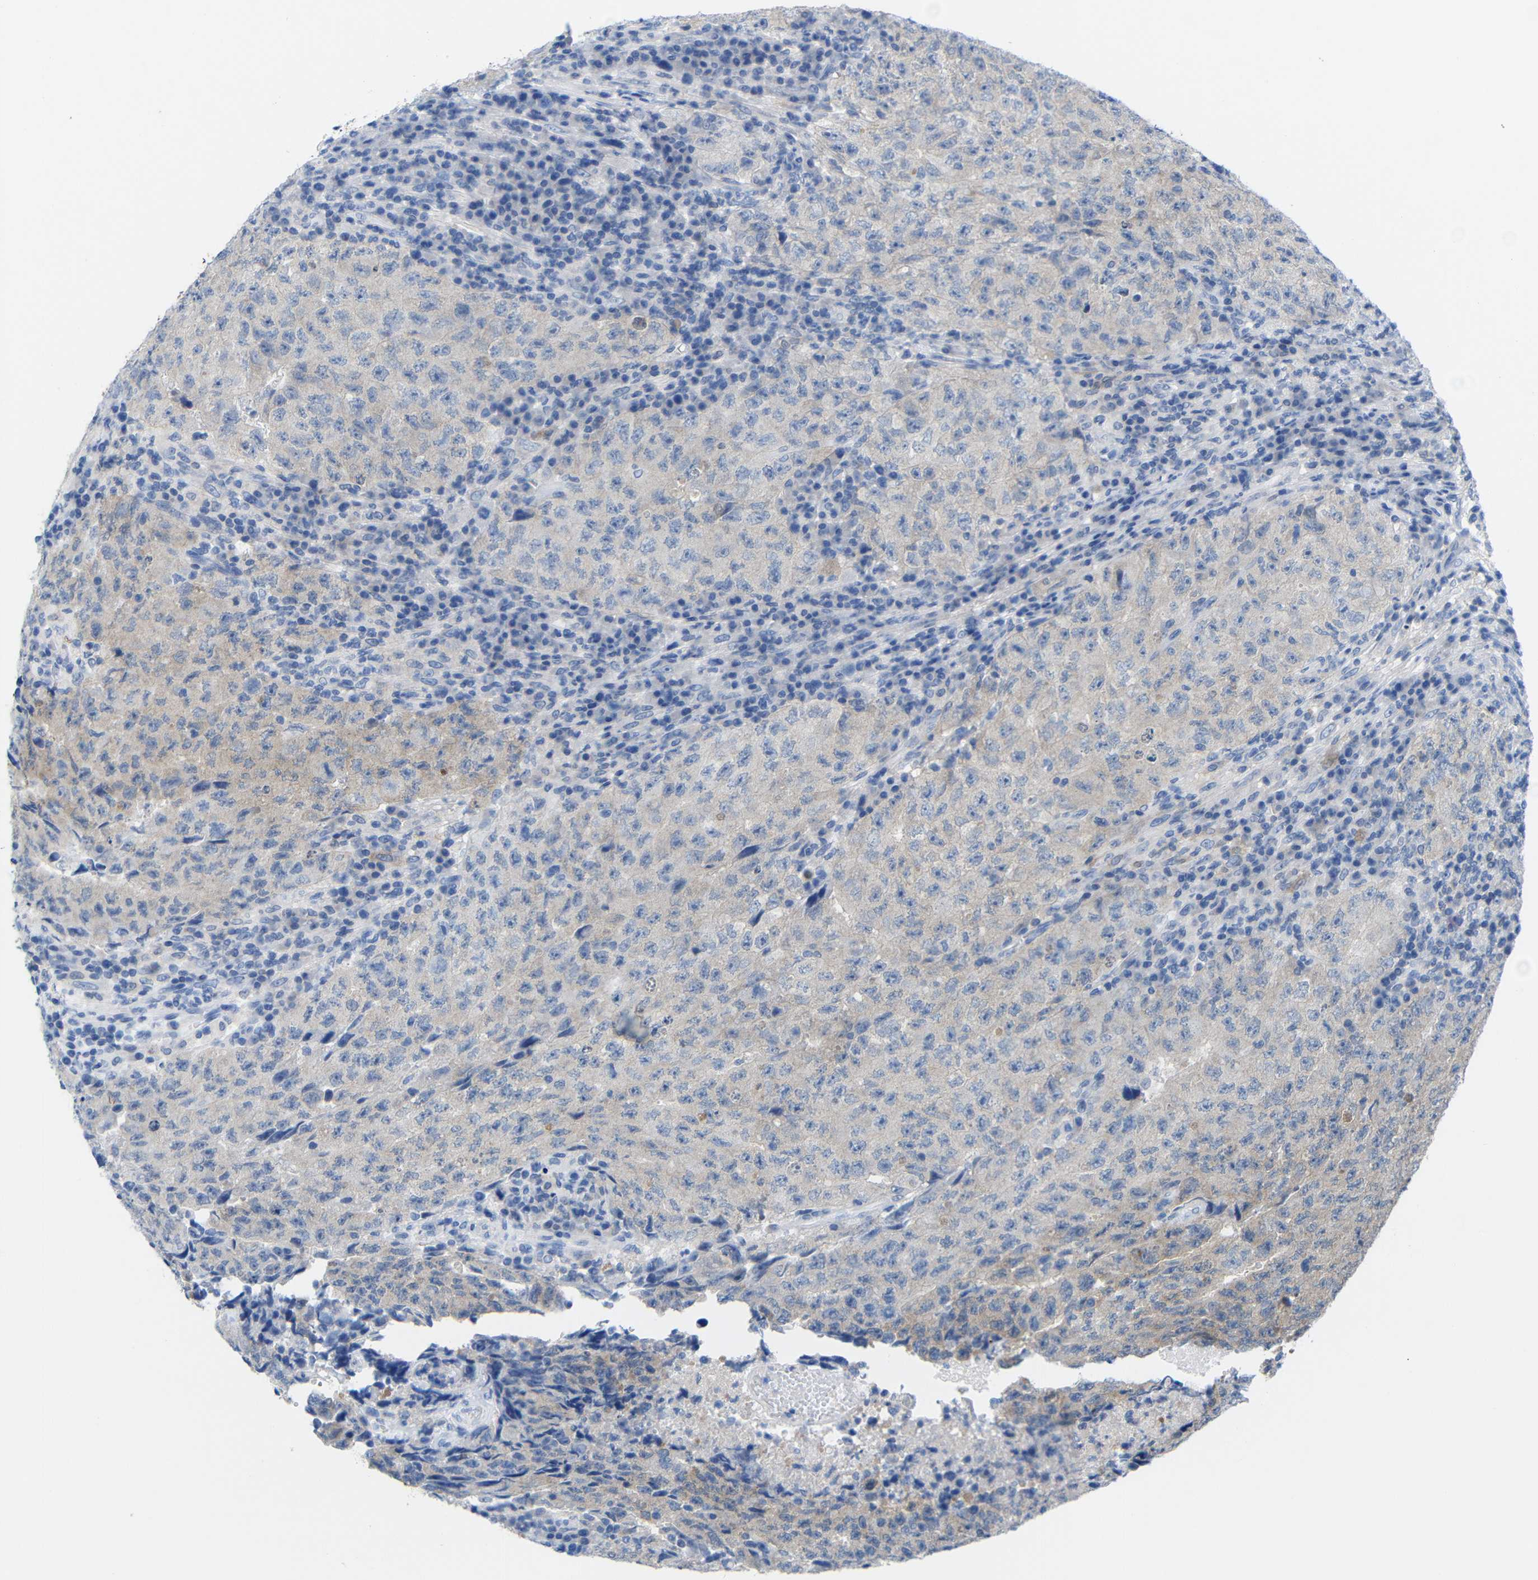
{"staining": {"intensity": "weak", "quantity": "<25%", "location": "cytoplasmic/membranous"}, "tissue": "testis cancer", "cell_type": "Tumor cells", "image_type": "cancer", "snomed": [{"axis": "morphology", "description": "Necrosis, NOS"}, {"axis": "morphology", "description": "Carcinoma, Embryonal, NOS"}, {"axis": "topography", "description": "Testis"}], "caption": "Human embryonal carcinoma (testis) stained for a protein using immunohistochemistry reveals no expression in tumor cells.", "gene": "PEBP1", "patient": {"sex": "male", "age": 19}}